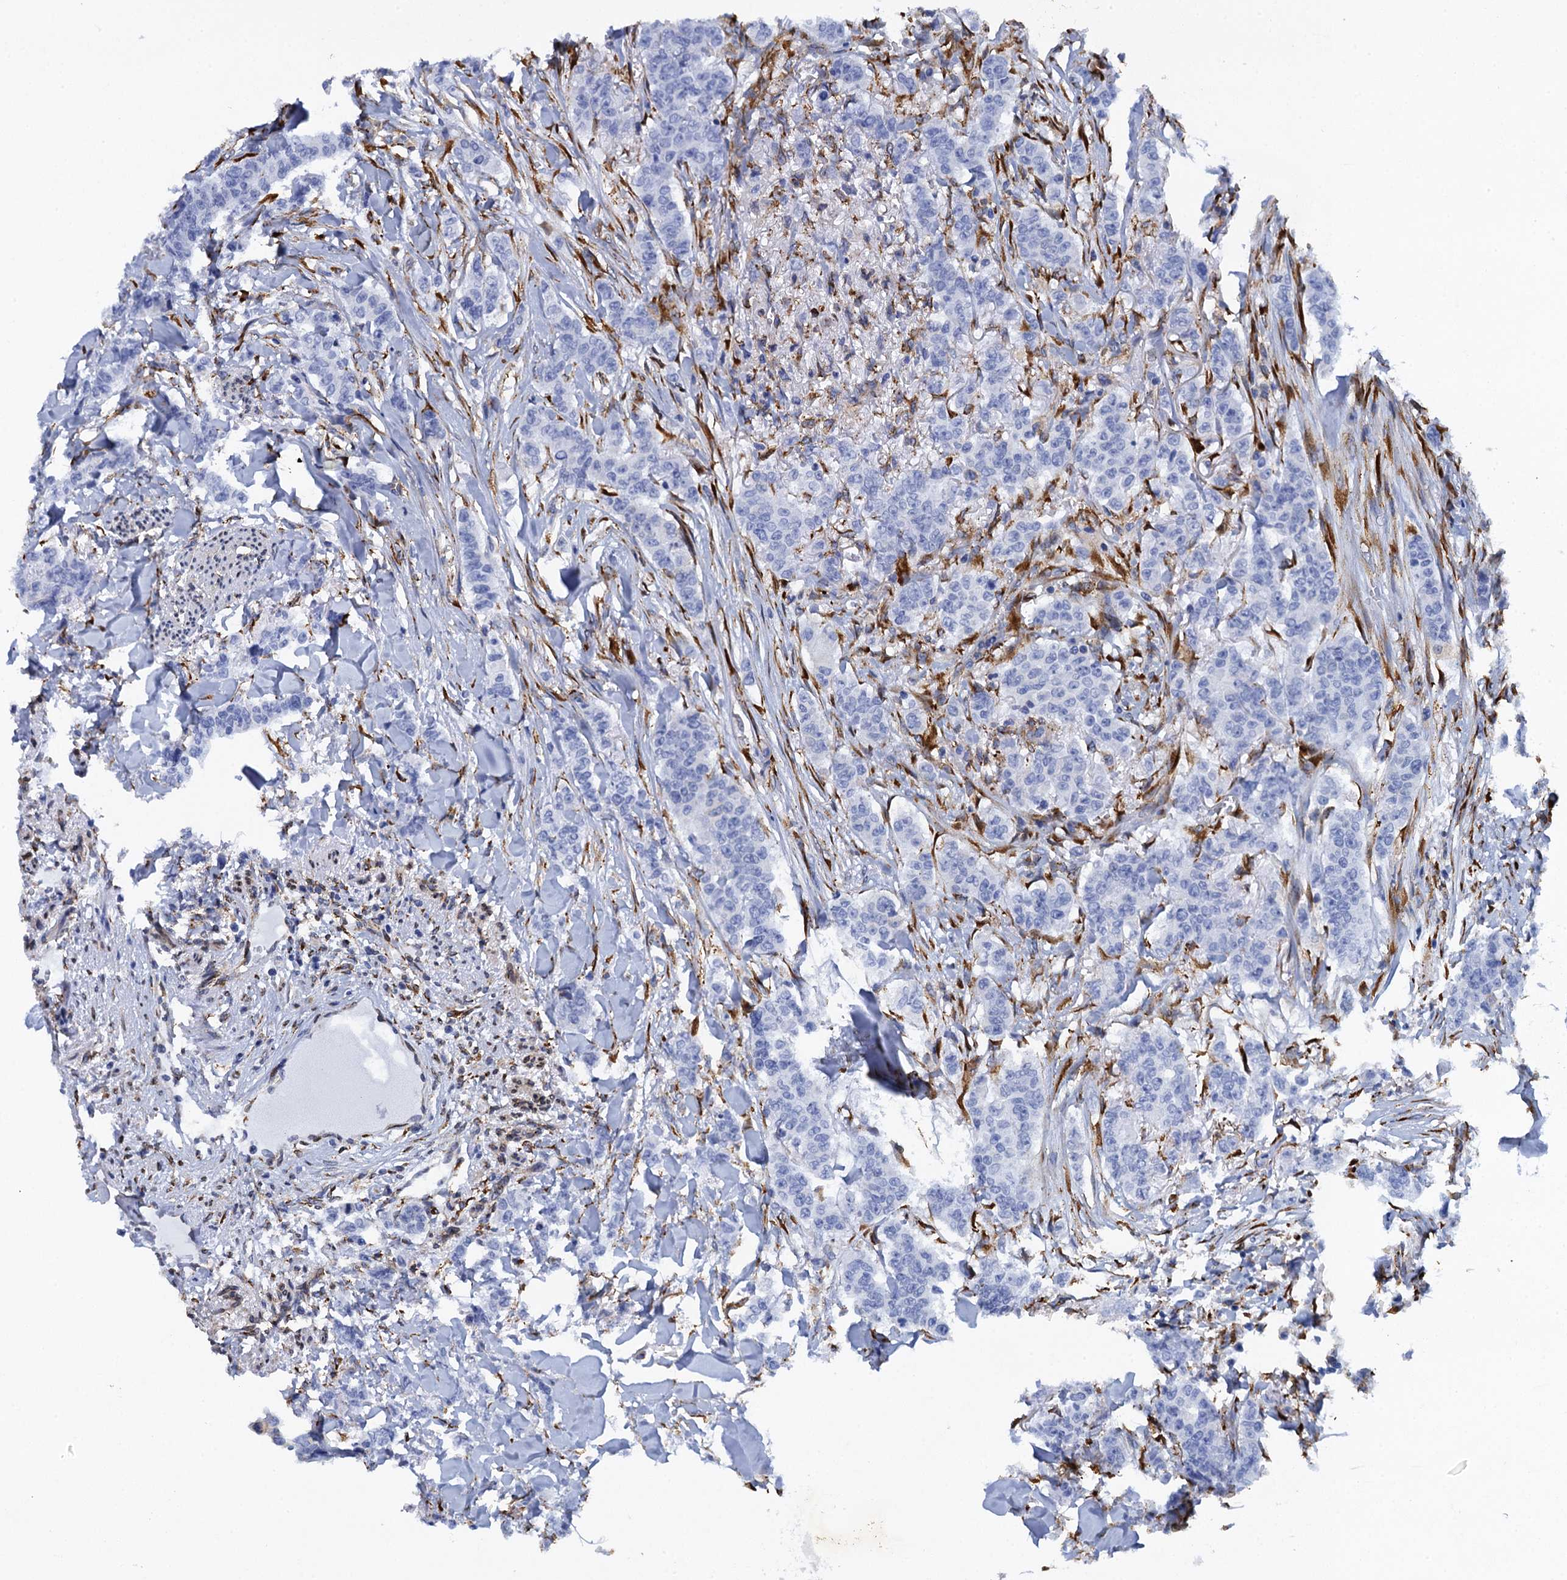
{"staining": {"intensity": "negative", "quantity": "none", "location": "none"}, "tissue": "breast cancer", "cell_type": "Tumor cells", "image_type": "cancer", "snomed": [{"axis": "morphology", "description": "Duct carcinoma"}, {"axis": "topography", "description": "Breast"}], "caption": "The histopathology image exhibits no staining of tumor cells in breast cancer.", "gene": "POGLUT3", "patient": {"sex": "female", "age": 40}}